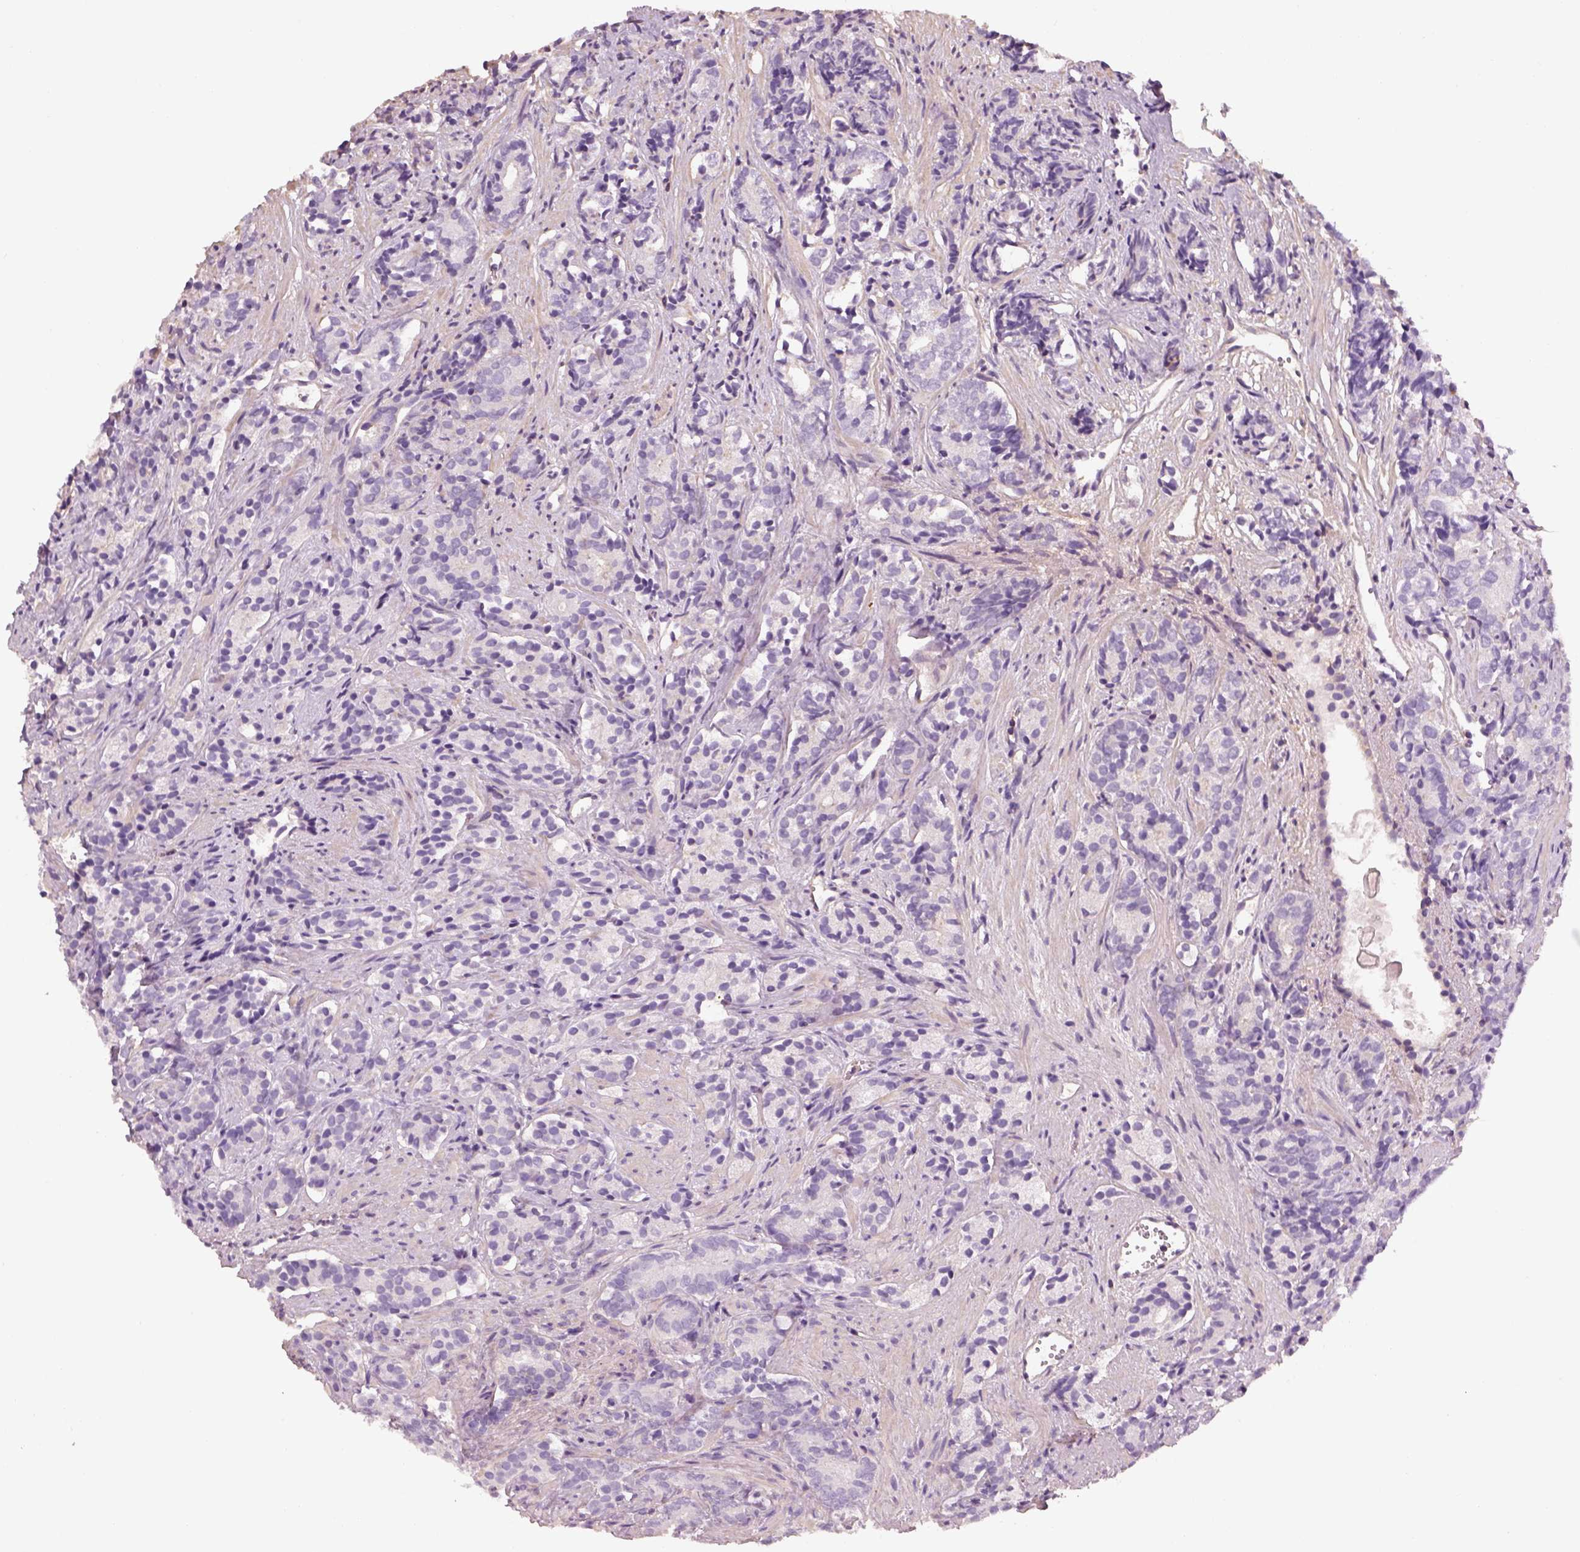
{"staining": {"intensity": "negative", "quantity": "none", "location": "none"}, "tissue": "prostate cancer", "cell_type": "Tumor cells", "image_type": "cancer", "snomed": [{"axis": "morphology", "description": "Adenocarcinoma, High grade"}, {"axis": "topography", "description": "Prostate"}], "caption": "Prostate high-grade adenocarcinoma was stained to show a protein in brown. There is no significant expression in tumor cells. Brightfield microscopy of IHC stained with DAB (brown) and hematoxylin (blue), captured at high magnification.", "gene": "OTUD6A", "patient": {"sex": "male", "age": 84}}